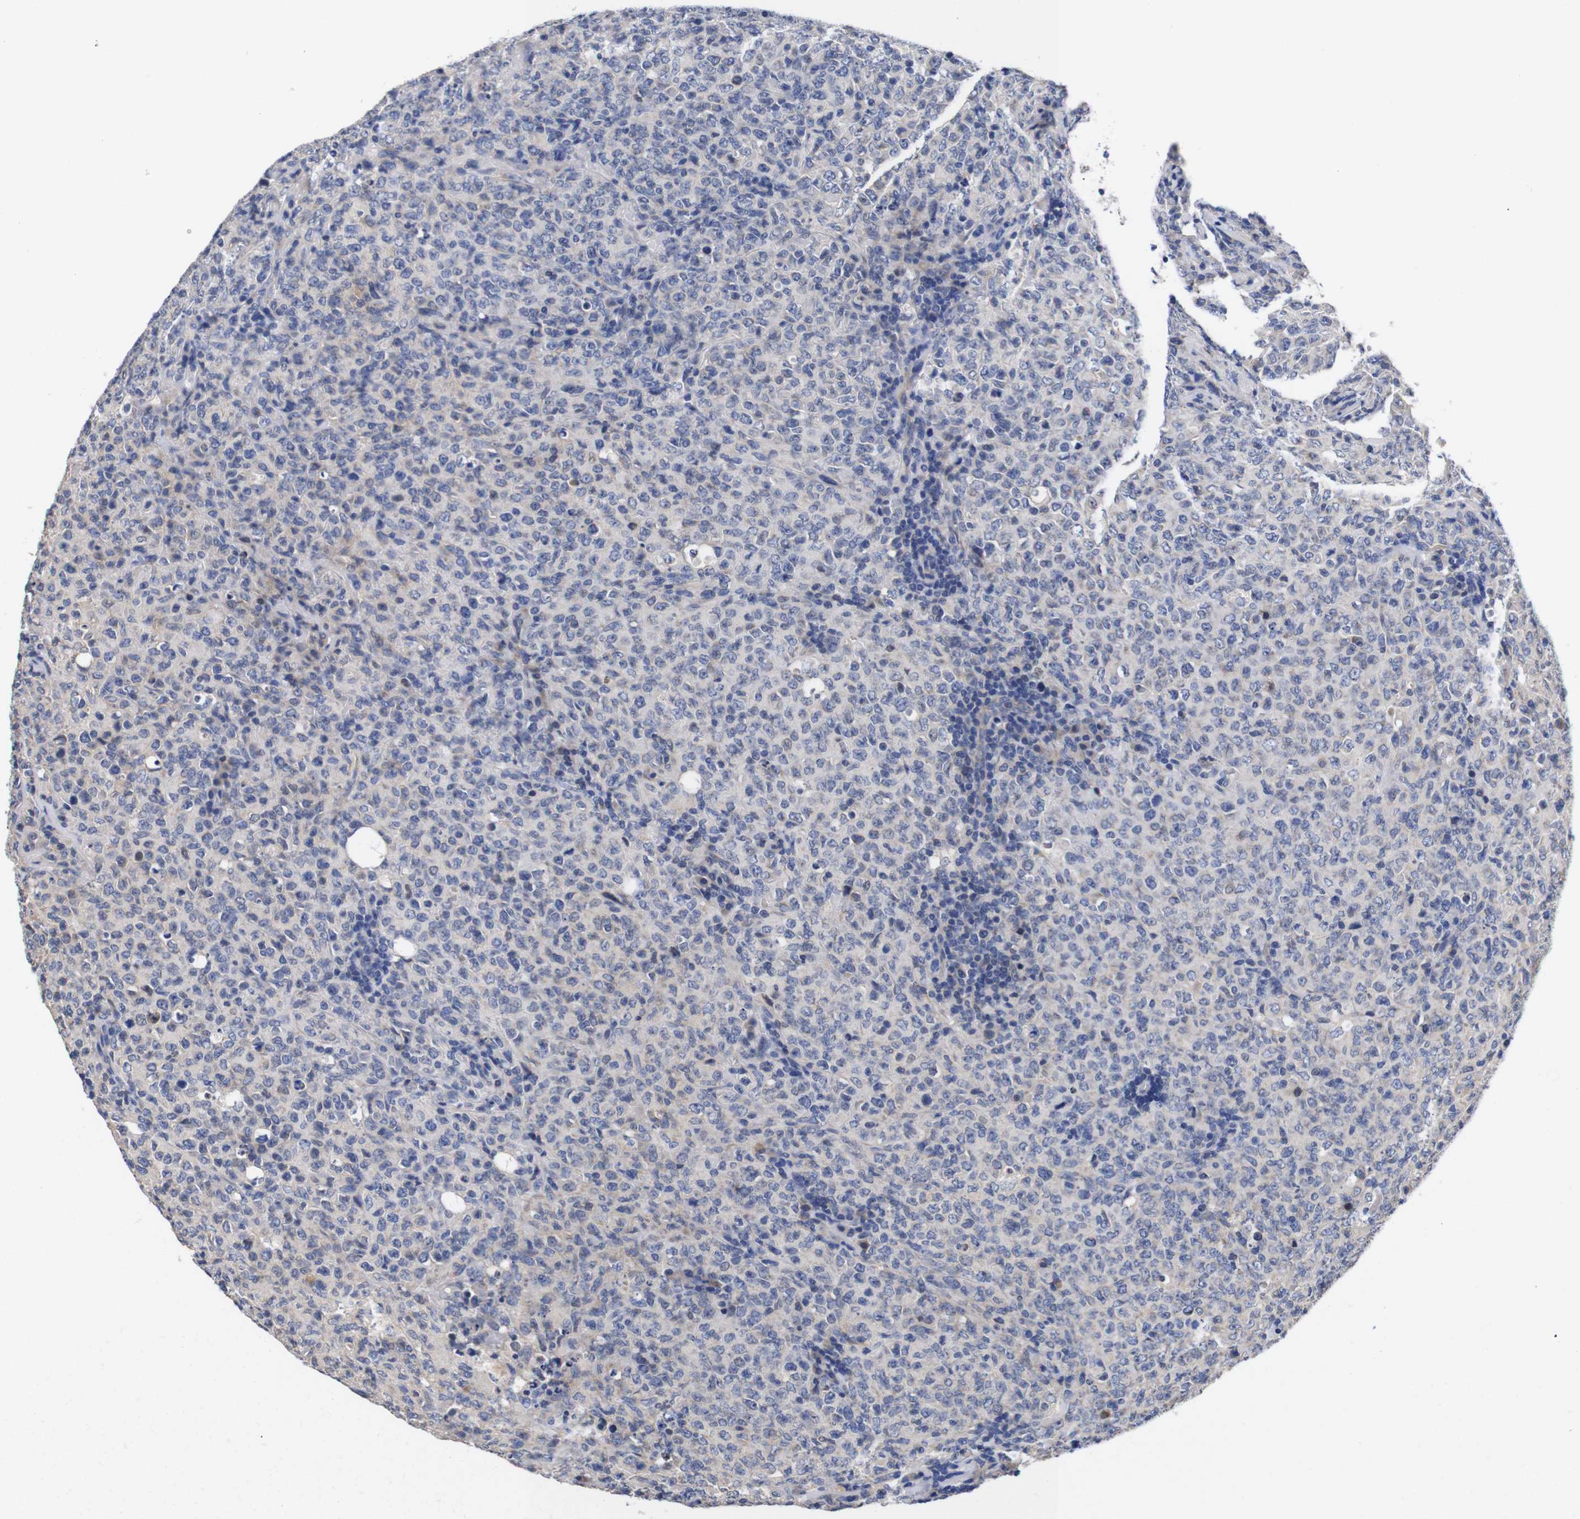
{"staining": {"intensity": "negative", "quantity": "none", "location": "none"}, "tissue": "lymphoma", "cell_type": "Tumor cells", "image_type": "cancer", "snomed": [{"axis": "morphology", "description": "Malignant lymphoma, non-Hodgkin's type, High grade"}, {"axis": "topography", "description": "Tonsil"}], "caption": "An image of human lymphoma is negative for staining in tumor cells. (DAB immunohistochemistry (IHC) visualized using brightfield microscopy, high magnification).", "gene": "OPN3", "patient": {"sex": "female", "age": 36}}